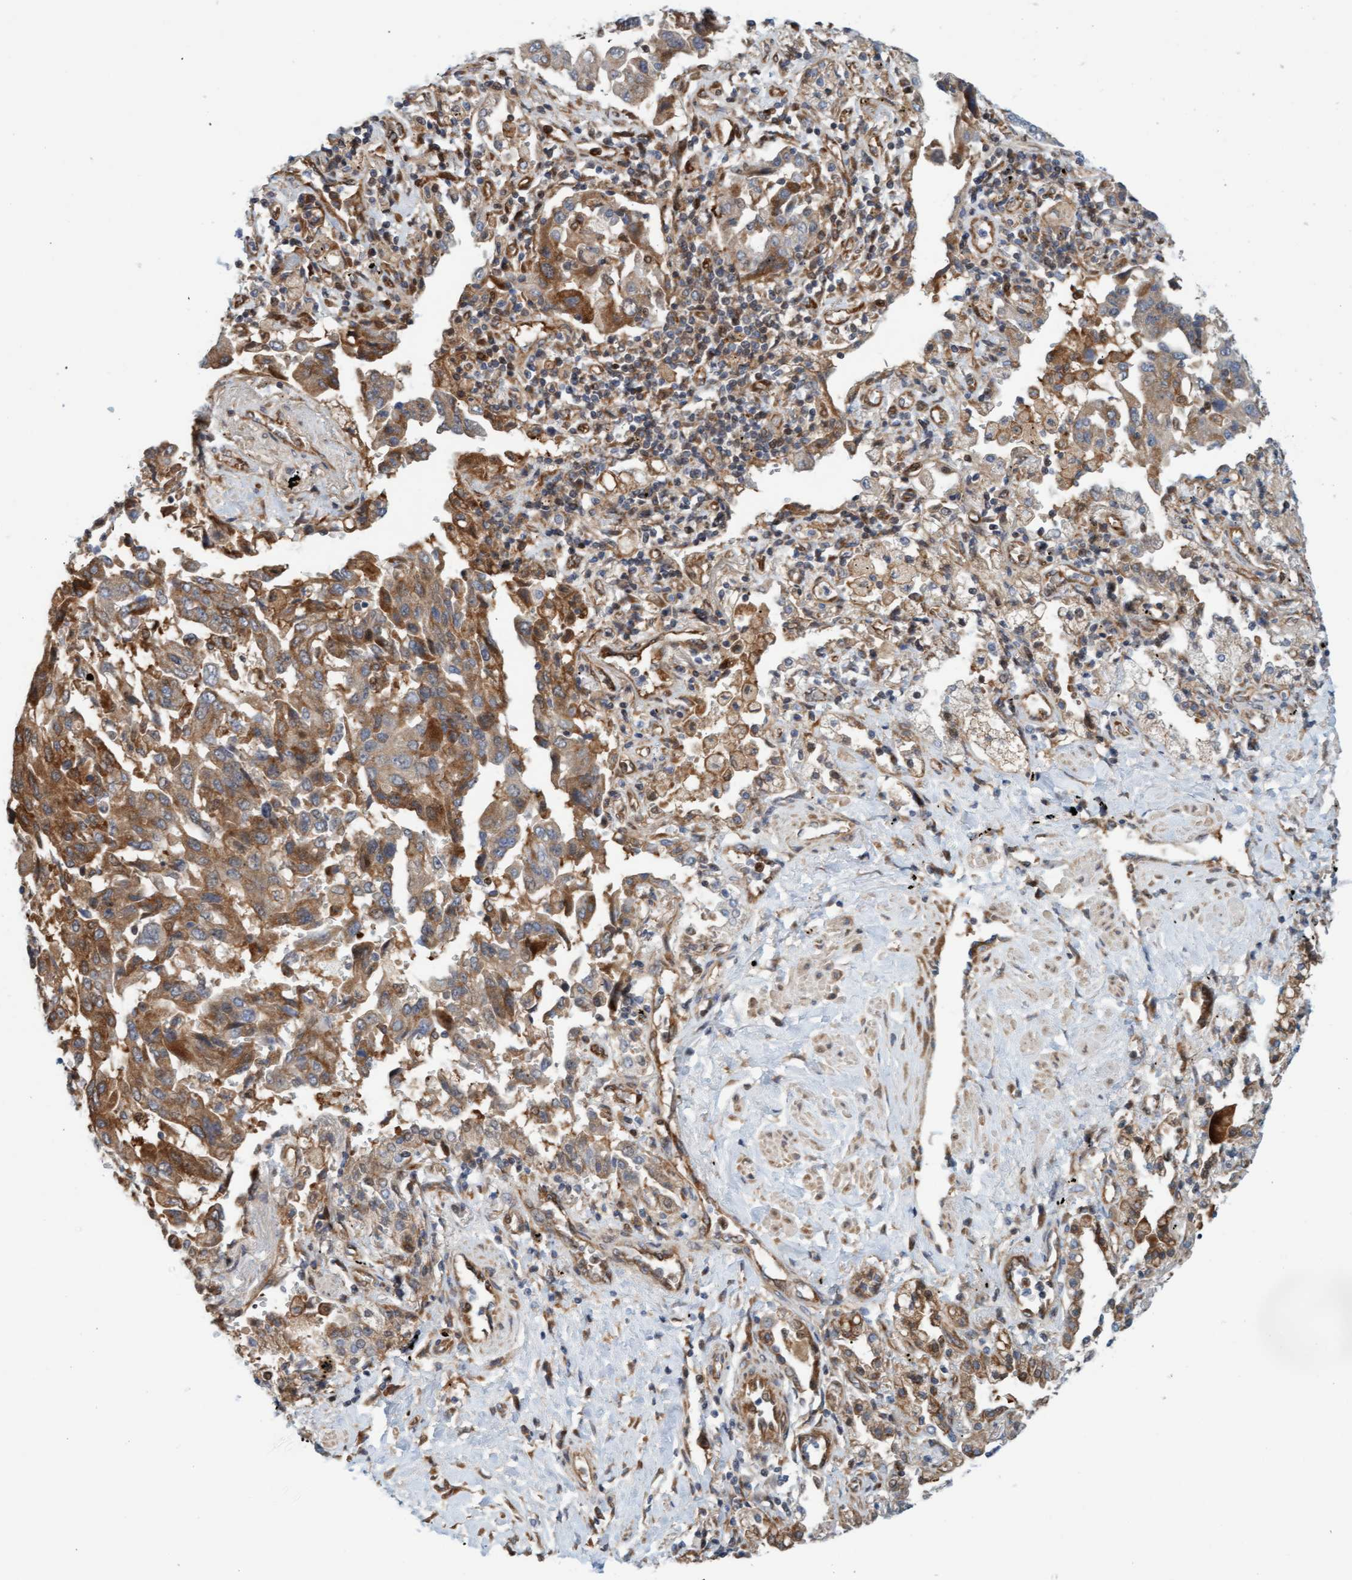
{"staining": {"intensity": "moderate", "quantity": ">75%", "location": "cytoplasmic/membranous"}, "tissue": "lung cancer", "cell_type": "Tumor cells", "image_type": "cancer", "snomed": [{"axis": "morphology", "description": "Adenocarcinoma, NOS"}, {"axis": "topography", "description": "Lung"}], "caption": "Immunohistochemistry (IHC) photomicrograph of lung cancer (adenocarcinoma) stained for a protein (brown), which displays medium levels of moderate cytoplasmic/membranous positivity in about >75% of tumor cells.", "gene": "EIF4EBP1", "patient": {"sex": "female", "age": 65}}